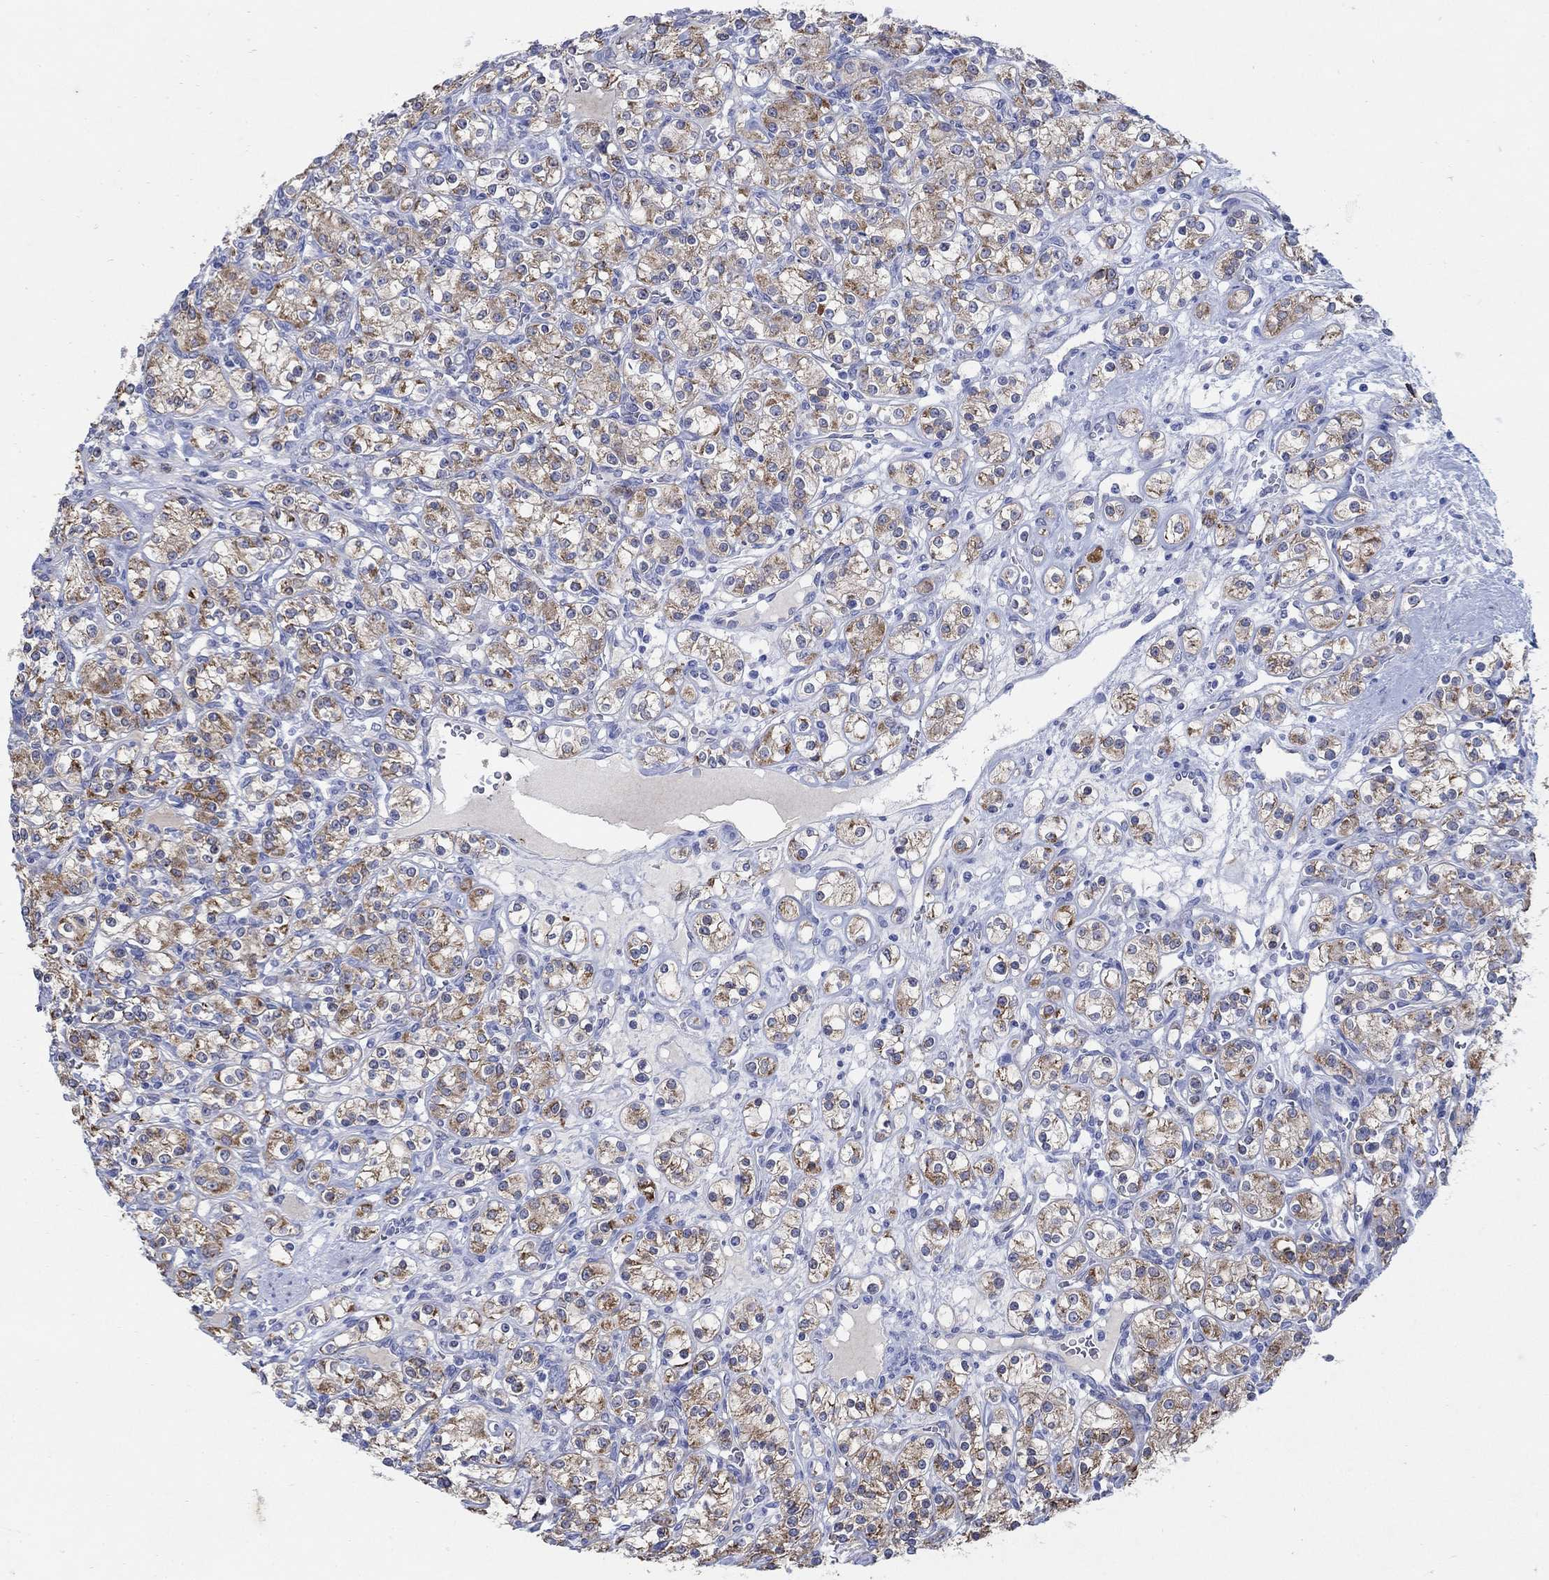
{"staining": {"intensity": "moderate", "quantity": "25%-75%", "location": "cytoplasmic/membranous"}, "tissue": "renal cancer", "cell_type": "Tumor cells", "image_type": "cancer", "snomed": [{"axis": "morphology", "description": "Adenocarcinoma, NOS"}, {"axis": "topography", "description": "Kidney"}], "caption": "Immunohistochemical staining of human adenocarcinoma (renal) displays moderate cytoplasmic/membranous protein staining in approximately 25%-75% of tumor cells. (Stains: DAB in brown, nuclei in blue, Microscopy: brightfield microscopy at high magnification).", "gene": "ZDHHC14", "patient": {"sex": "male", "age": 77}}